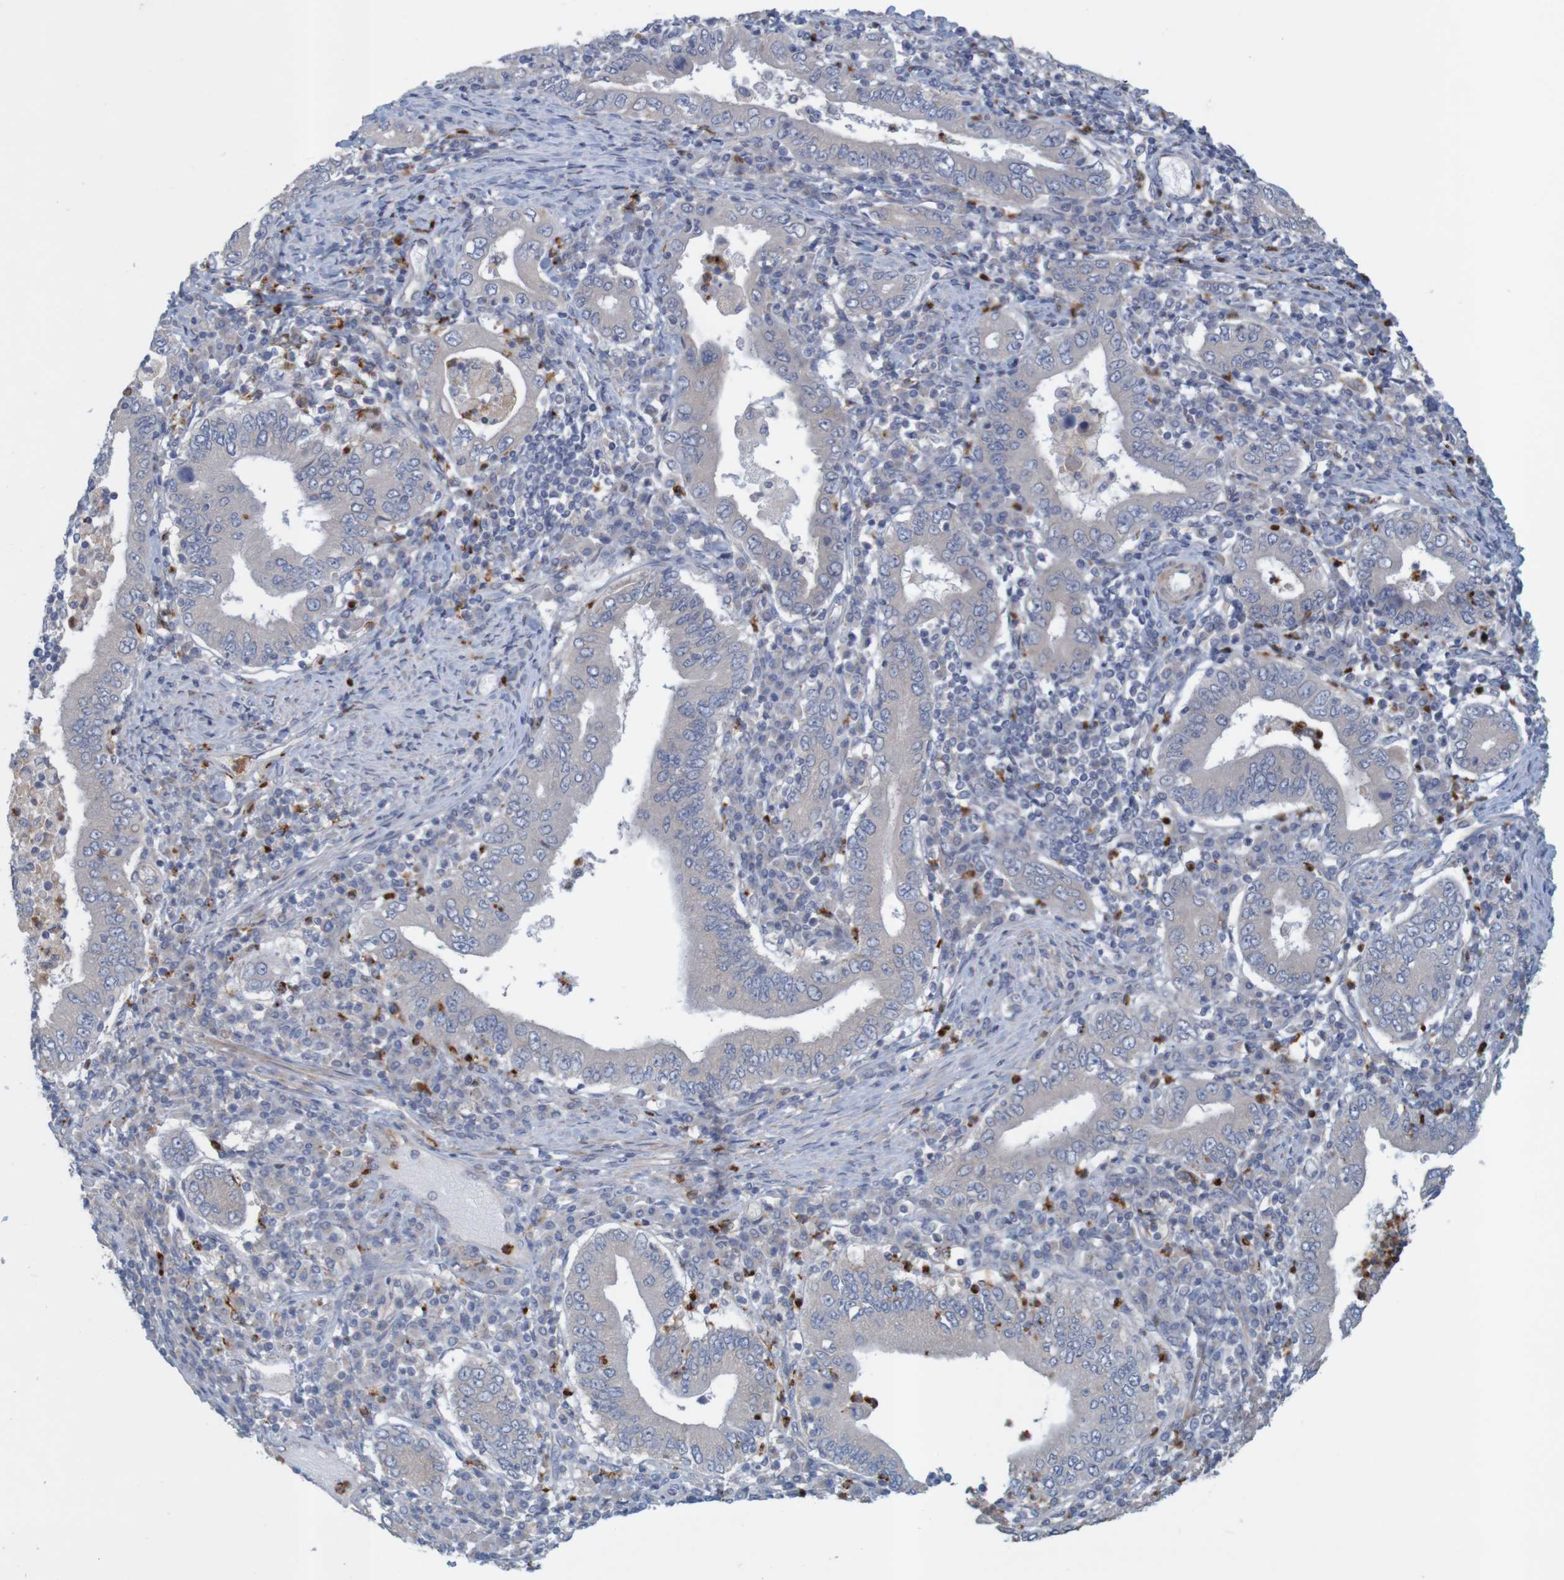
{"staining": {"intensity": "negative", "quantity": "none", "location": "none"}, "tissue": "stomach cancer", "cell_type": "Tumor cells", "image_type": "cancer", "snomed": [{"axis": "morphology", "description": "Normal tissue, NOS"}, {"axis": "morphology", "description": "Adenocarcinoma, NOS"}, {"axis": "topography", "description": "Esophagus"}, {"axis": "topography", "description": "Stomach, upper"}, {"axis": "topography", "description": "Peripheral nerve tissue"}], "caption": "Histopathology image shows no significant protein staining in tumor cells of adenocarcinoma (stomach). The staining is performed using DAB brown chromogen with nuclei counter-stained in using hematoxylin.", "gene": "KRT23", "patient": {"sex": "male", "age": 62}}